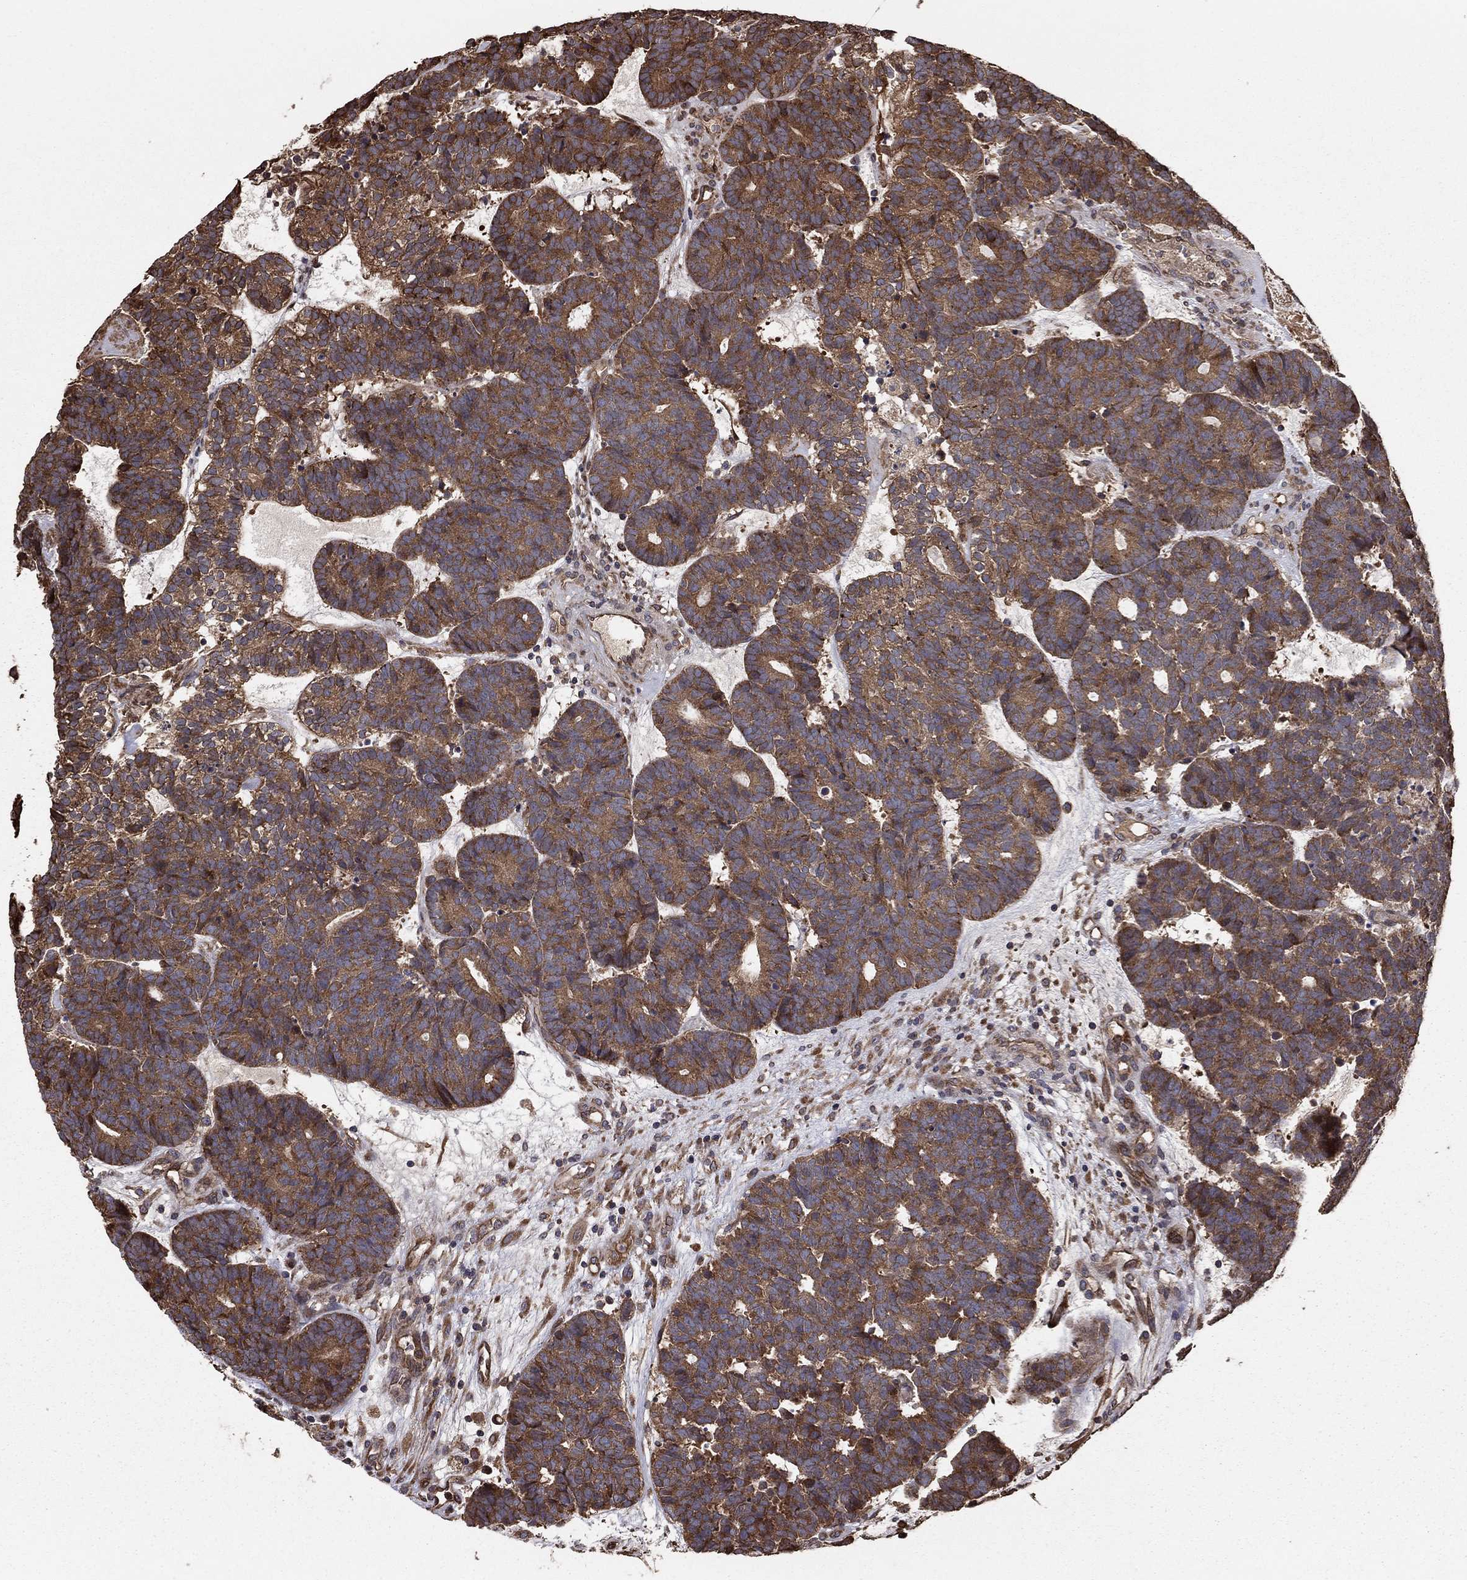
{"staining": {"intensity": "strong", "quantity": "25%-75%", "location": "cytoplasmic/membranous"}, "tissue": "head and neck cancer", "cell_type": "Tumor cells", "image_type": "cancer", "snomed": [{"axis": "morphology", "description": "Adenocarcinoma, NOS"}, {"axis": "topography", "description": "Head-Neck"}], "caption": "Strong cytoplasmic/membranous protein positivity is appreciated in approximately 25%-75% of tumor cells in head and neck adenocarcinoma. (Stains: DAB in brown, nuclei in blue, Microscopy: brightfield microscopy at high magnification).", "gene": "BABAM2", "patient": {"sex": "female", "age": 81}}